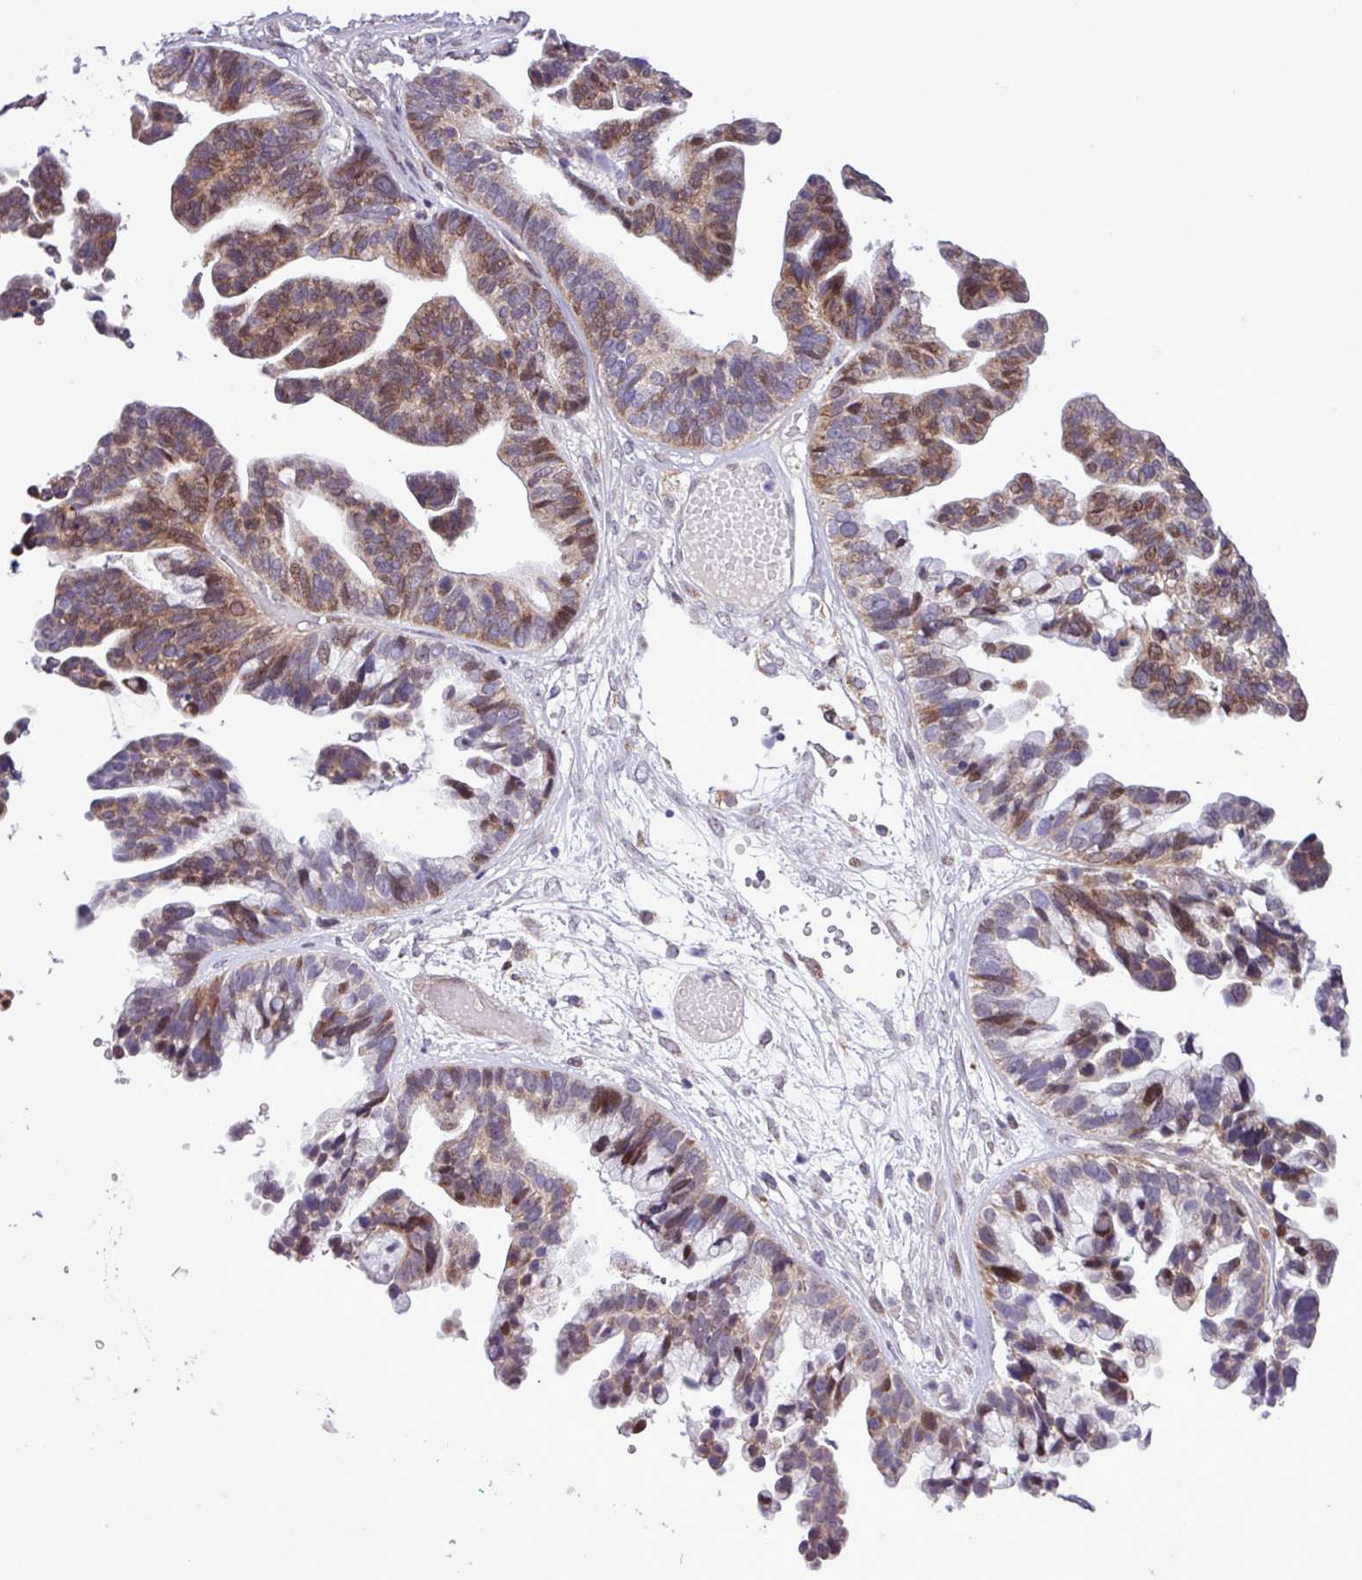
{"staining": {"intensity": "moderate", "quantity": ">75%", "location": "cytoplasmic/membranous,nuclear"}, "tissue": "ovarian cancer", "cell_type": "Tumor cells", "image_type": "cancer", "snomed": [{"axis": "morphology", "description": "Cystadenocarcinoma, serous, NOS"}, {"axis": "topography", "description": "Ovary"}], "caption": "Ovarian cancer stained for a protein (brown) reveals moderate cytoplasmic/membranous and nuclear positive positivity in about >75% of tumor cells.", "gene": "ZNF354A", "patient": {"sex": "female", "age": 56}}